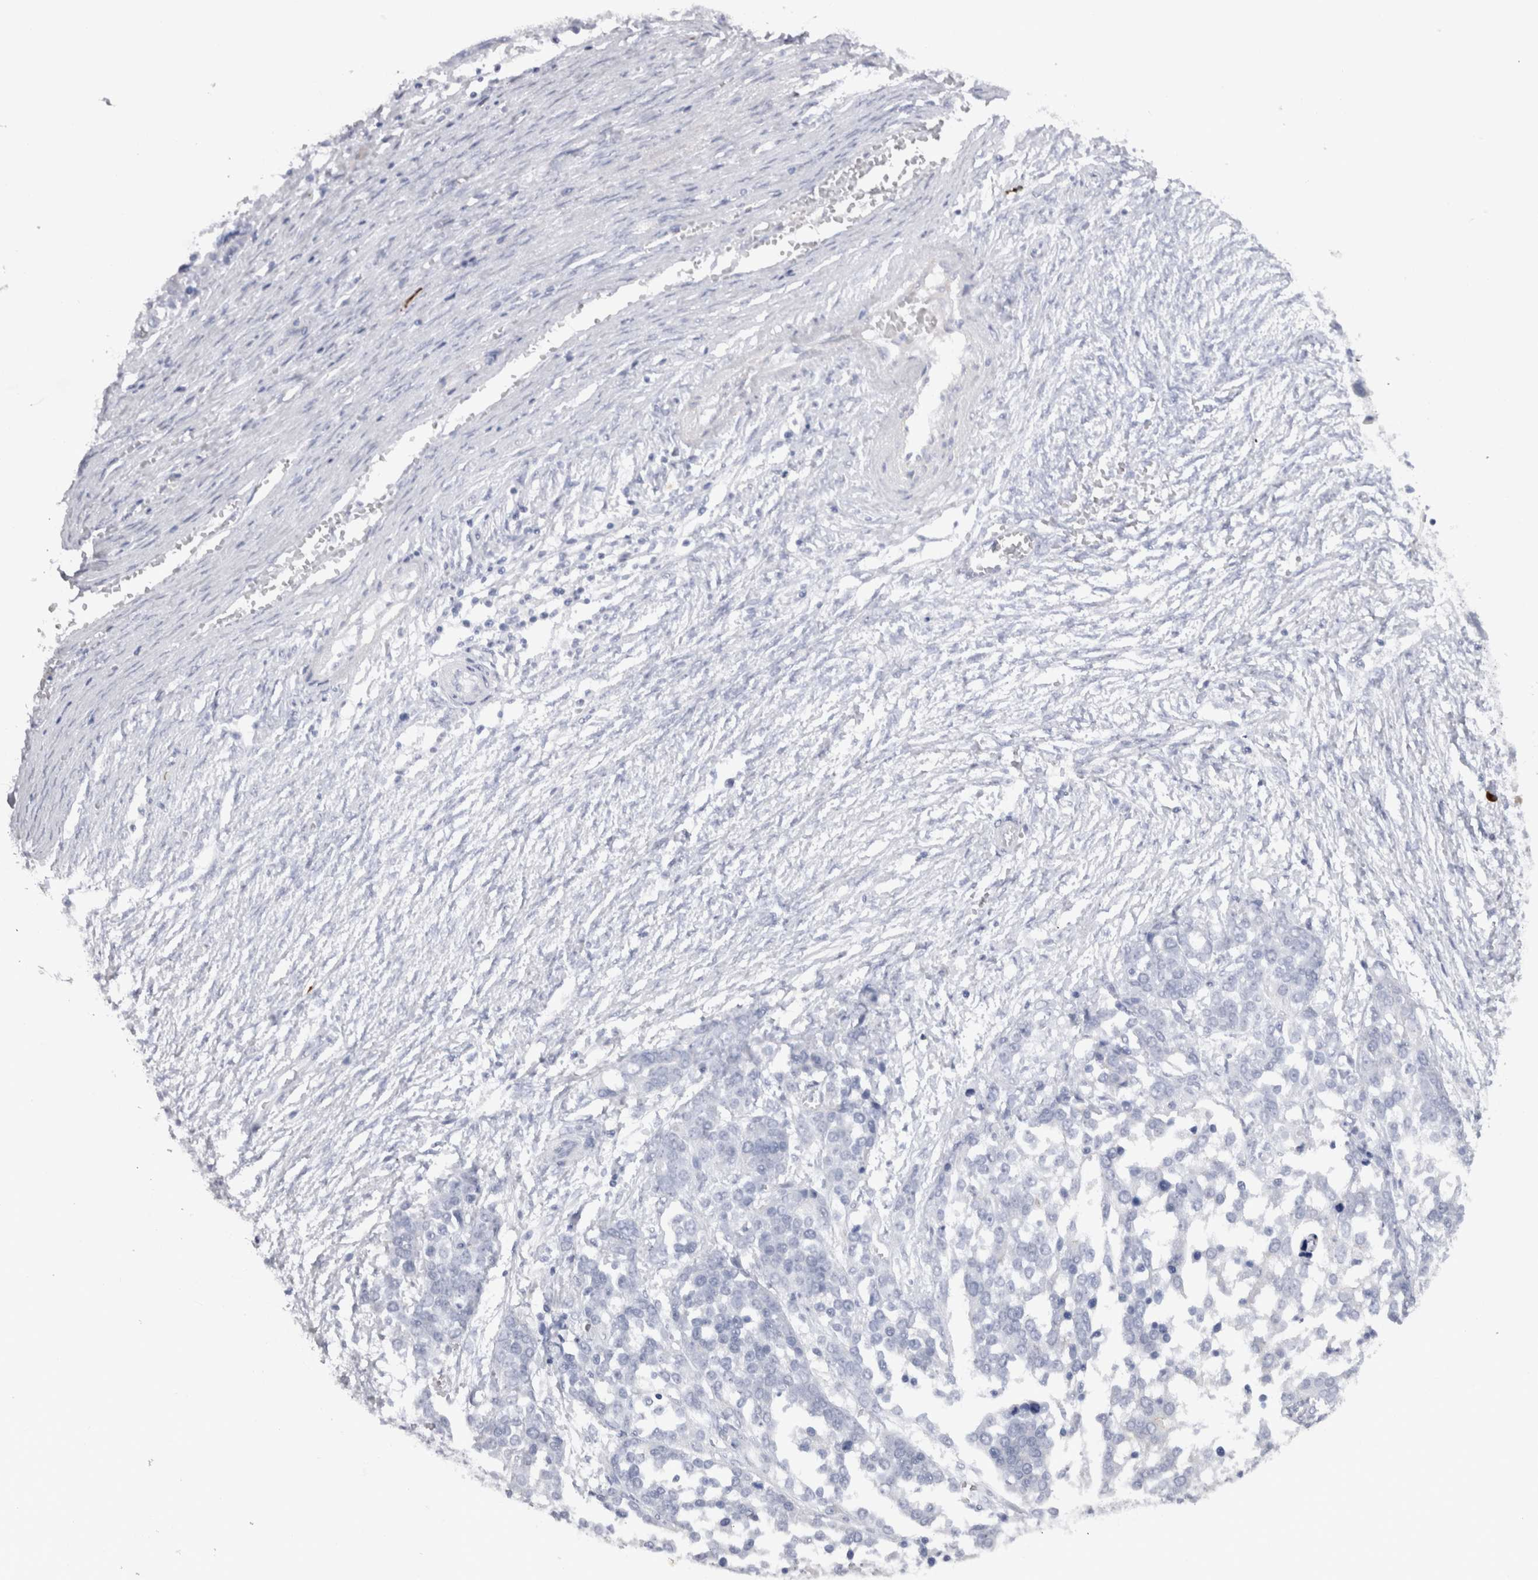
{"staining": {"intensity": "negative", "quantity": "none", "location": "none"}, "tissue": "ovarian cancer", "cell_type": "Tumor cells", "image_type": "cancer", "snomed": [{"axis": "morphology", "description": "Cystadenocarcinoma, serous, NOS"}, {"axis": "topography", "description": "Ovary"}], "caption": "A high-resolution image shows IHC staining of serous cystadenocarcinoma (ovarian), which reveals no significant expression in tumor cells.", "gene": "CDH17", "patient": {"sex": "female", "age": 44}}